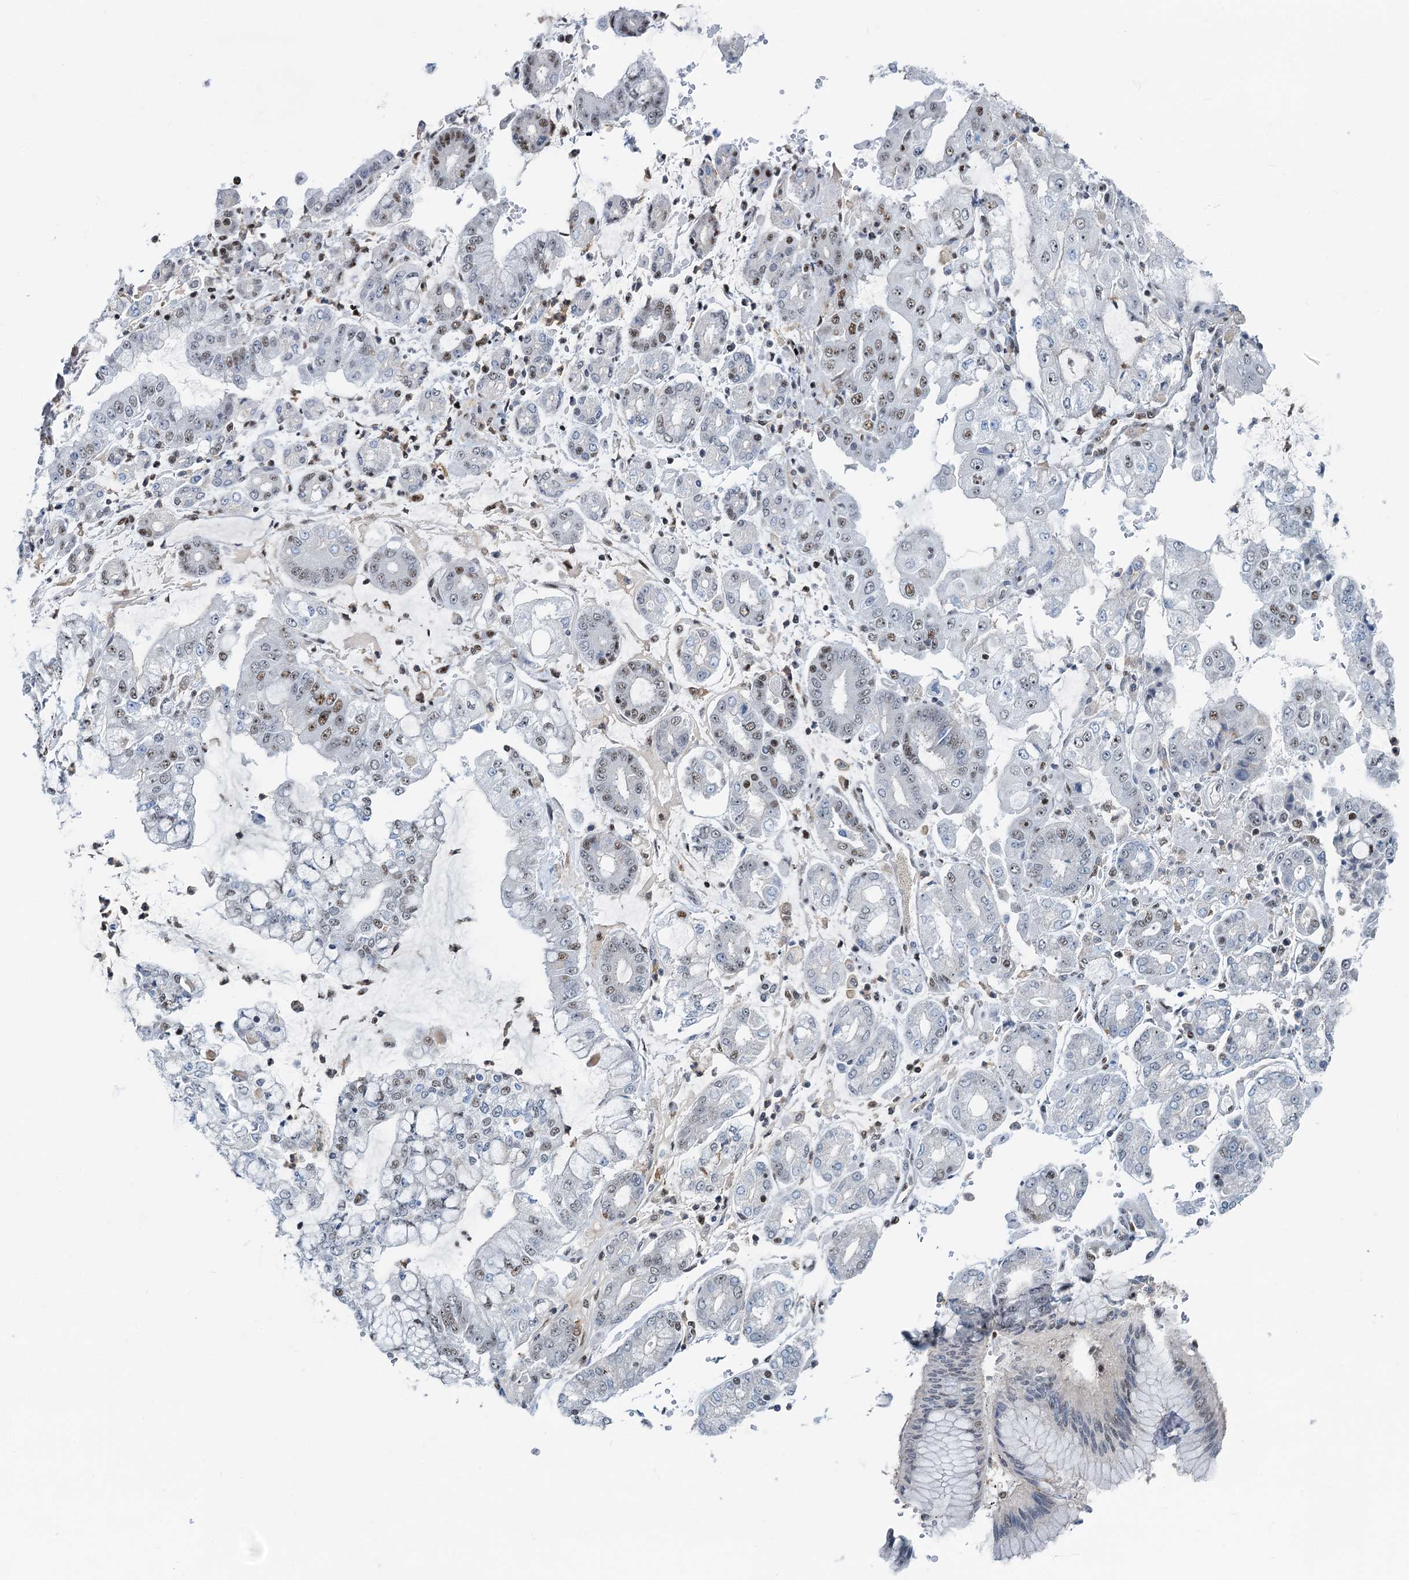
{"staining": {"intensity": "moderate", "quantity": "<25%", "location": "nuclear"}, "tissue": "stomach cancer", "cell_type": "Tumor cells", "image_type": "cancer", "snomed": [{"axis": "morphology", "description": "Adenocarcinoma, NOS"}, {"axis": "topography", "description": "Stomach"}], "caption": "Immunohistochemistry (IHC) photomicrograph of stomach cancer (adenocarcinoma) stained for a protein (brown), which shows low levels of moderate nuclear staining in about <25% of tumor cells.", "gene": "RBM26", "patient": {"sex": "male", "age": 76}}